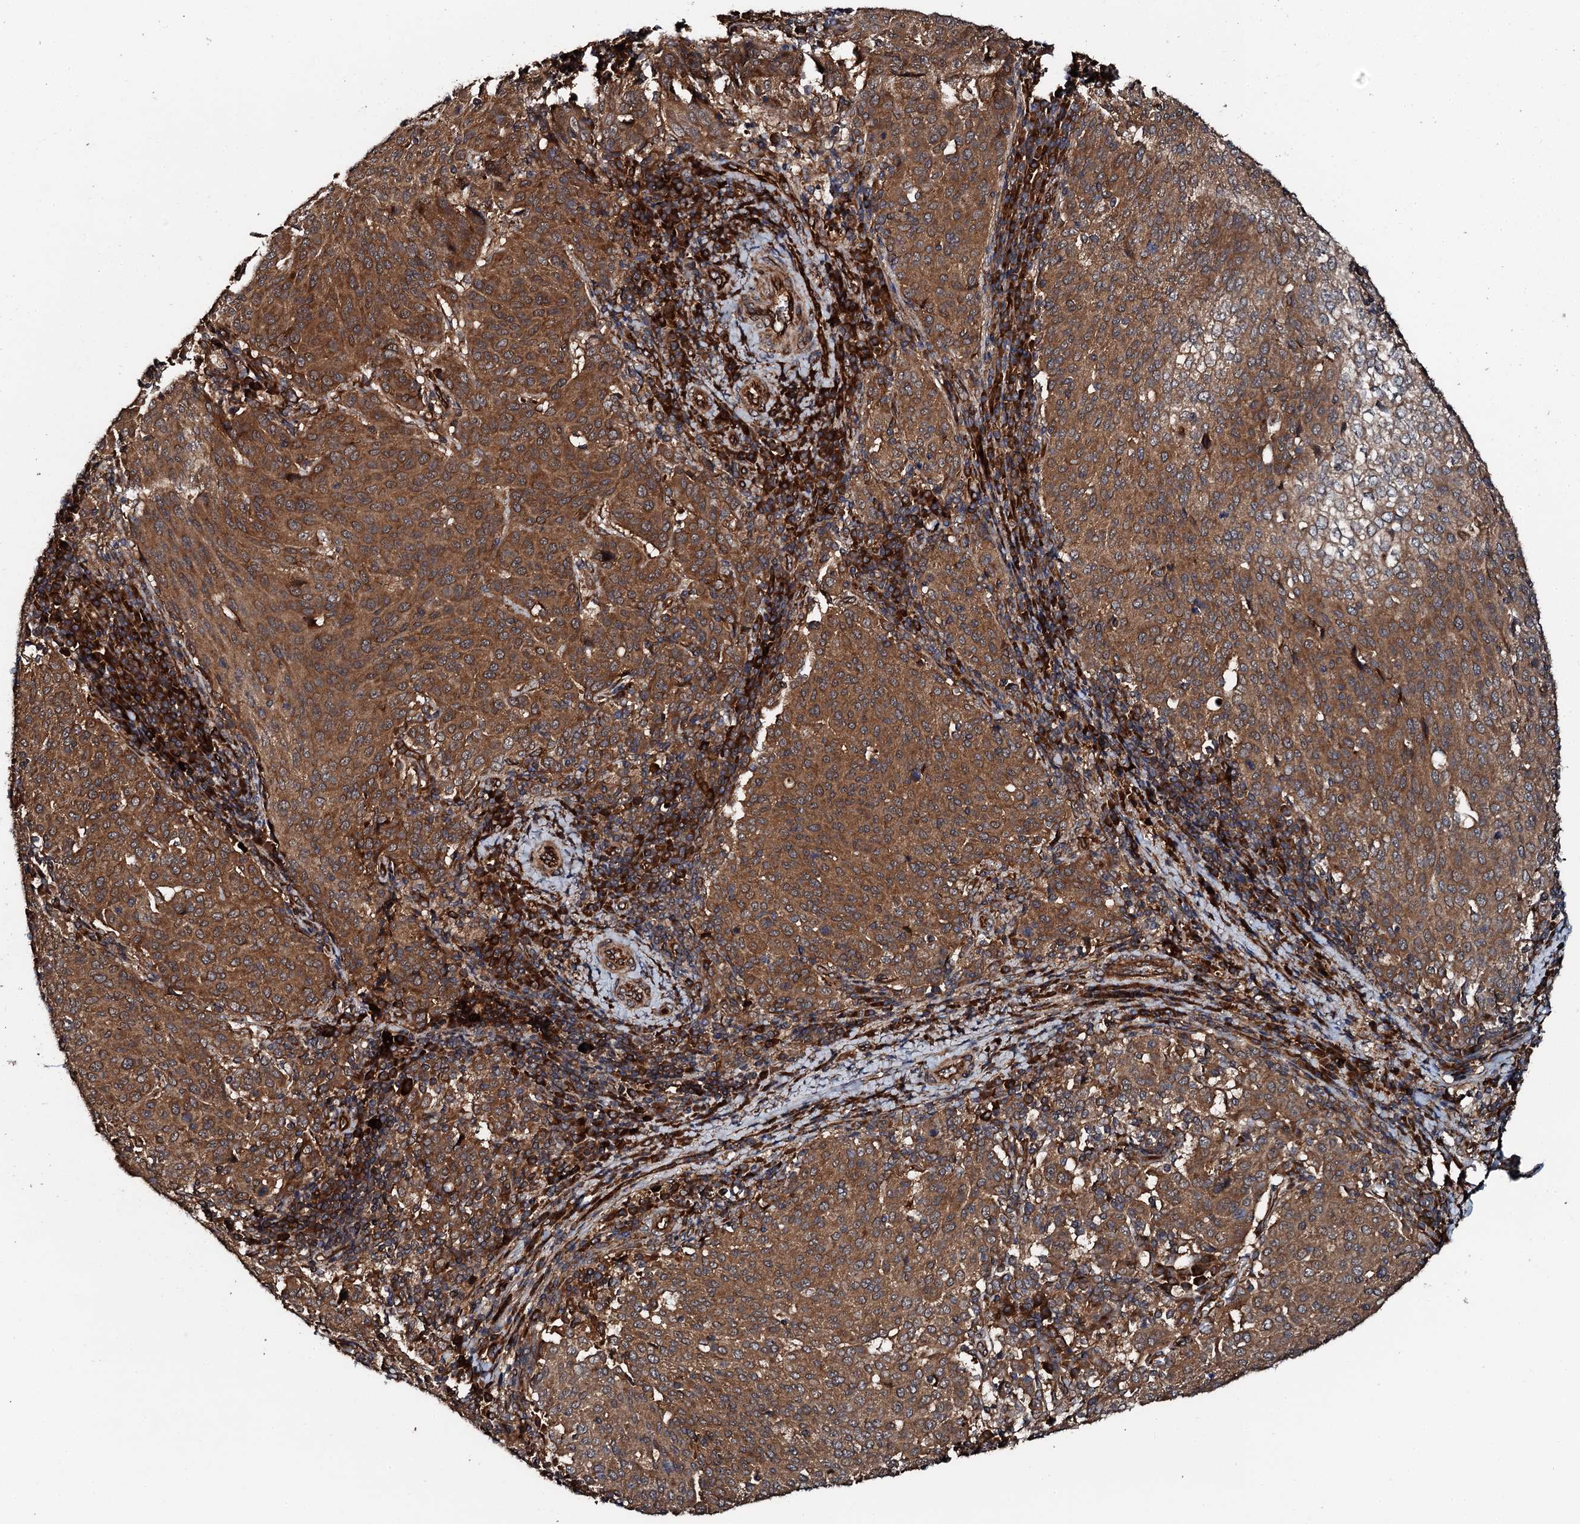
{"staining": {"intensity": "moderate", "quantity": ">75%", "location": "cytoplasmic/membranous"}, "tissue": "cervical cancer", "cell_type": "Tumor cells", "image_type": "cancer", "snomed": [{"axis": "morphology", "description": "Squamous cell carcinoma, NOS"}, {"axis": "topography", "description": "Cervix"}], "caption": "Cervical cancer stained with DAB (3,3'-diaminobenzidine) immunohistochemistry (IHC) exhibits medium levels of moderate cytoplasmic/membranous expression in approximately >75% of tumor cells. (DAB = brown stain, brightfield microscopy at high magnification).", "gene": "FLYWCH1", "patient": {"sex": "female", "age": 46}}